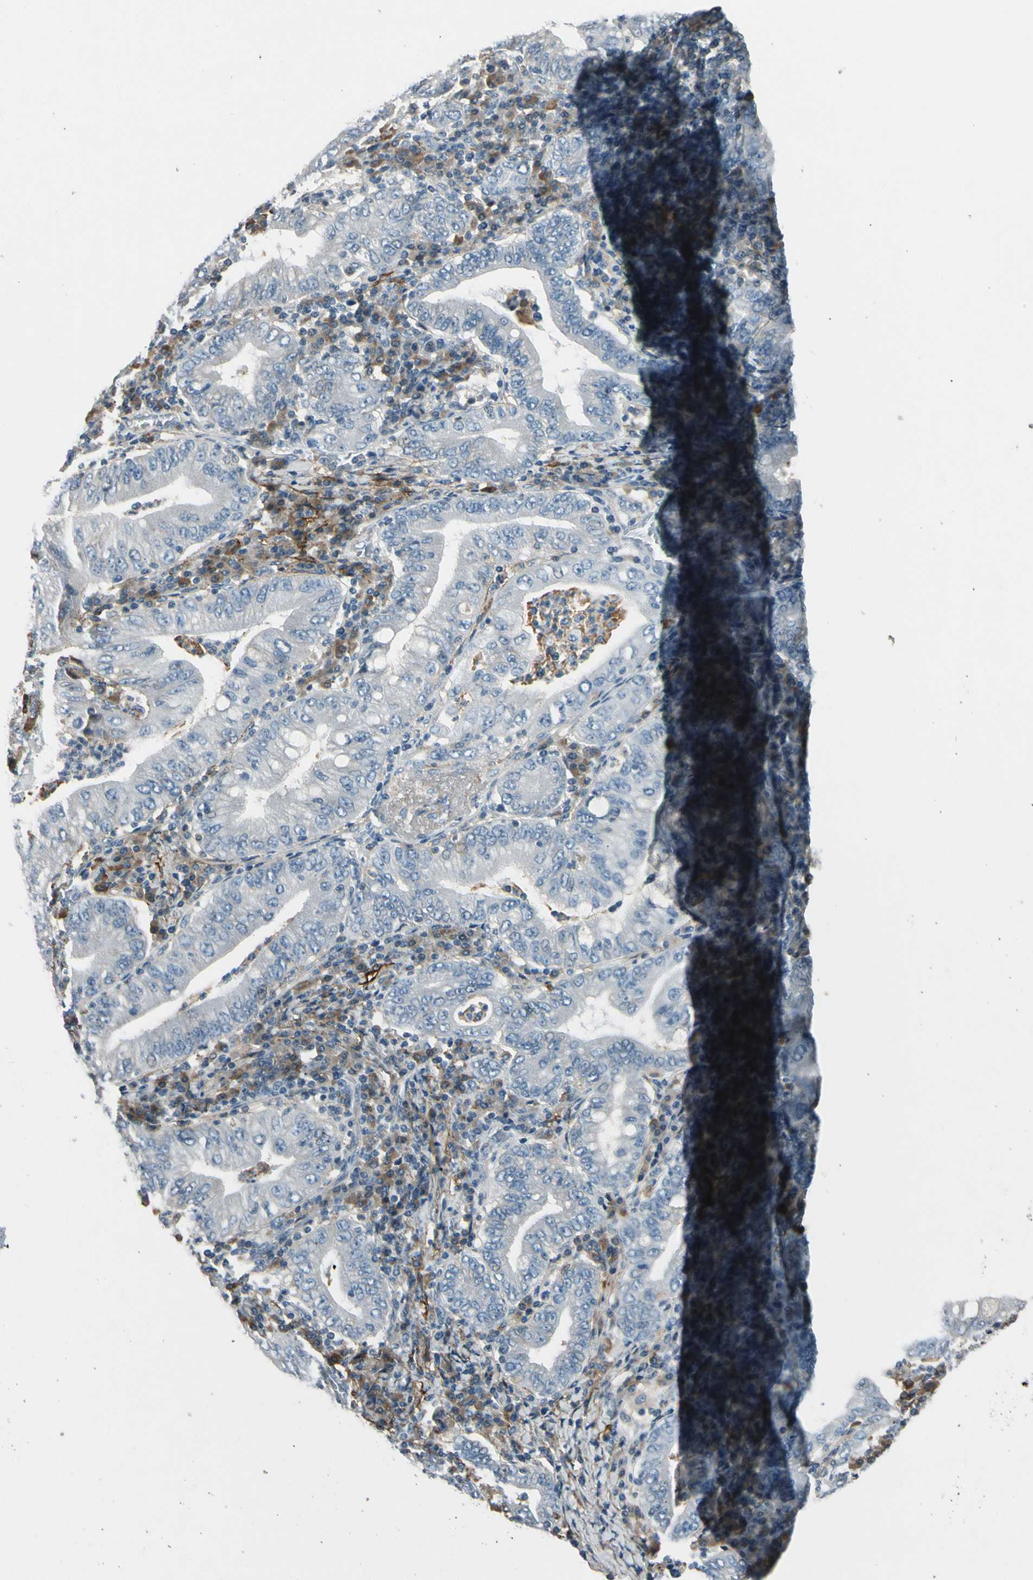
{"staining": {"intensity": "negative", "quantity": "none", "location": "none"}, "tissue": "stomach cancer", "cell_type": "Tumor cells", "image_type": "cancer", "snomed": [{"axis": "morphology", "description": "Normal tissue, NOS"}, {"axis": "morphology", "description": "Adenocarcinoma, NOS"}, {"axis": "topography", "description": "Esophagus"}, {"axis": "topography", "description": "Stomach, upper"}, {"axis": "topography", "description": "Peripheral nerve tissue"}], "caption": "Tumor cells show no significant protein staining in stomach cancer (adenocarcinoma).", "gene": "PDPN", "patient": {"sex": "male", "age": 62}}